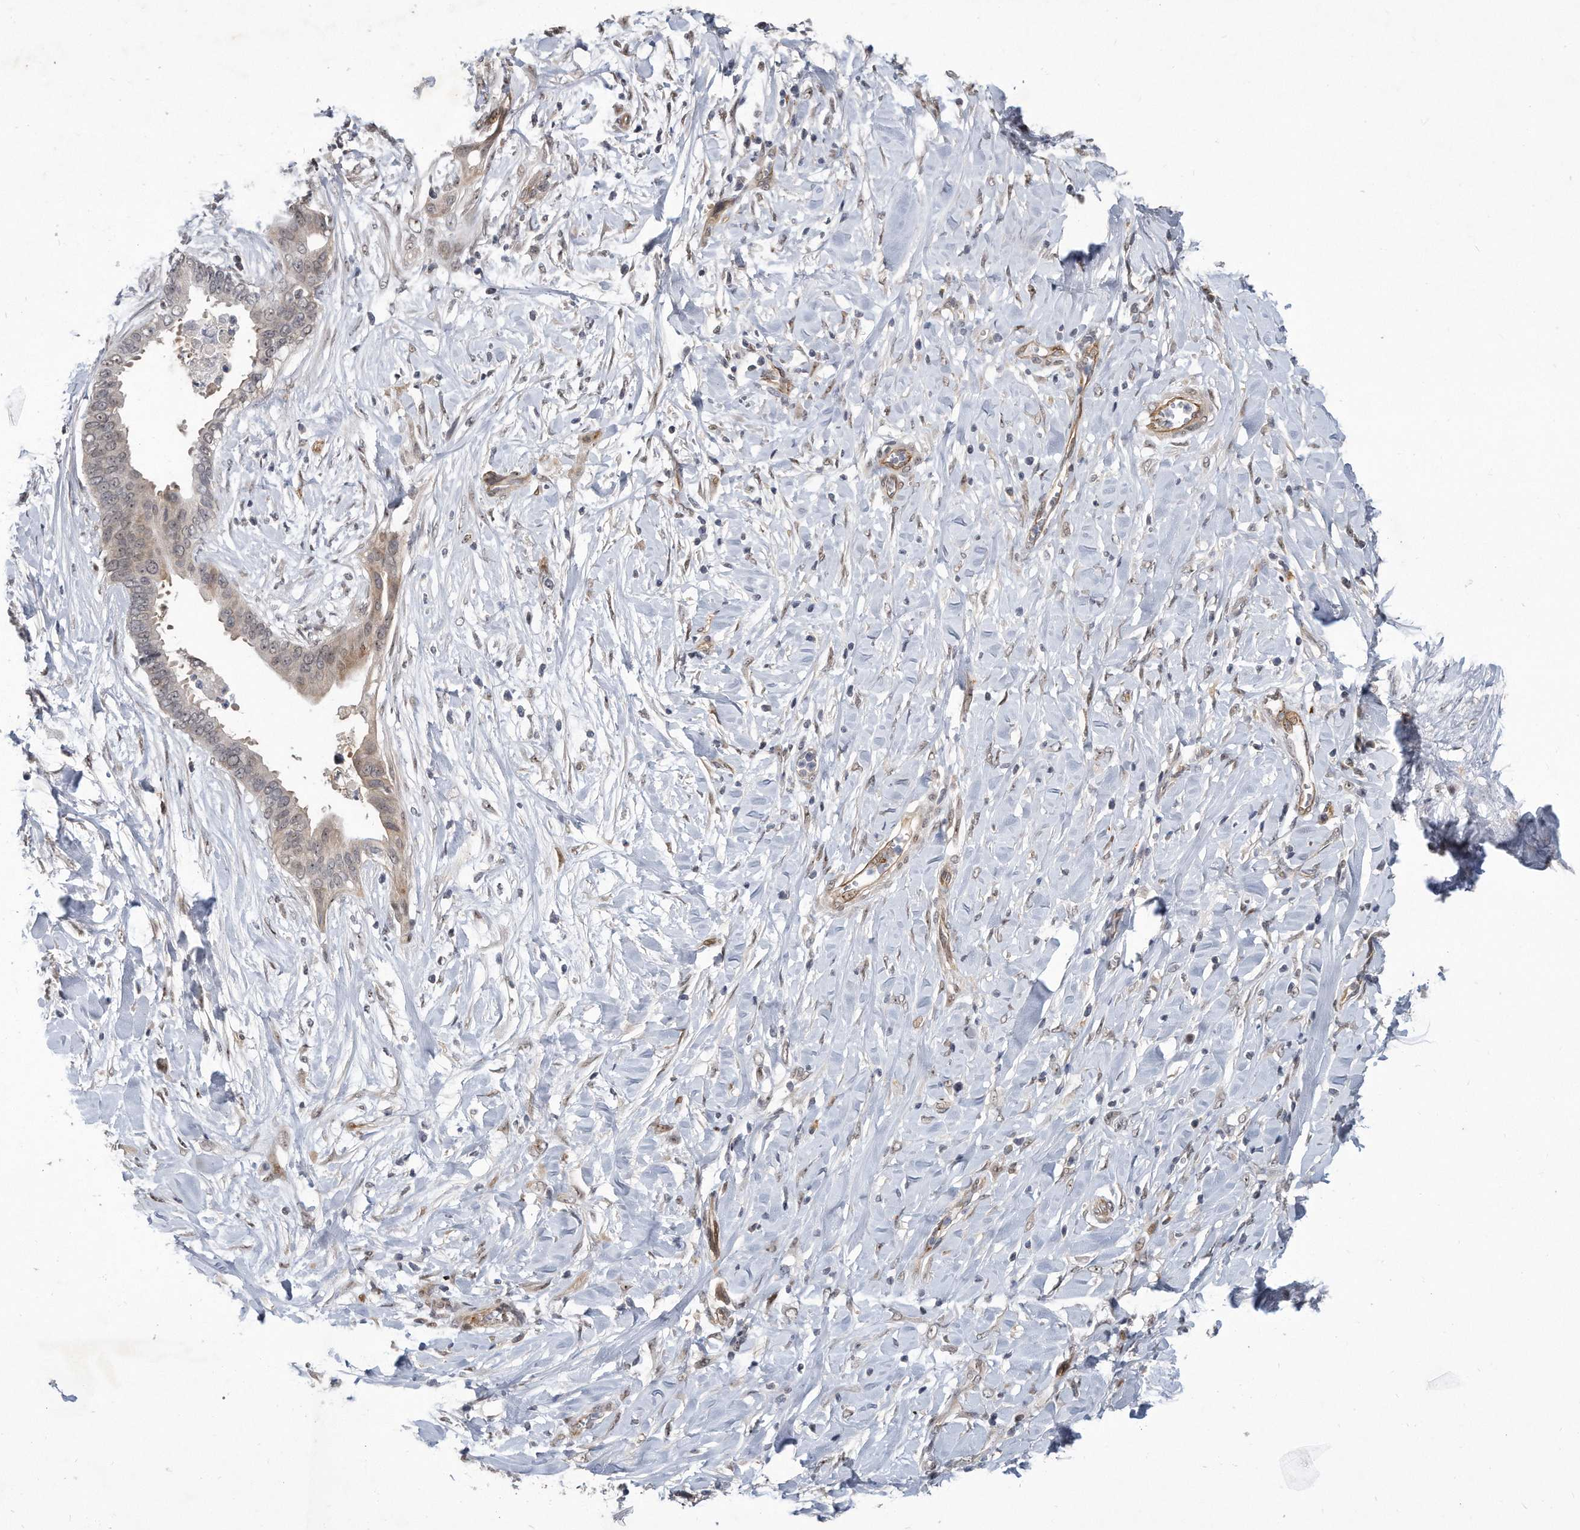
{"staining": {"intensity": "negative", "quantity": "none", "location": "none"}, "tissue": "pancreatic cancer", "cell_type": "Tumor cells", "image_type": "cancer", "snomed": [{"axis": "morphology", "description": "Normal tissue, NOS"}, {"axis": "morphology", "description": "Adenocarcinoma, NOS"}, {"axis": "topography", "description": "Pancreas"}, {"axis": "topography", "description": "Peripheral nerve tissue"}], "caption": "Tumor cells show no significant protein staining in pancreatic cancer.", "gene": "PGBD2", "patient": {"sex": "male", "age": 59}}